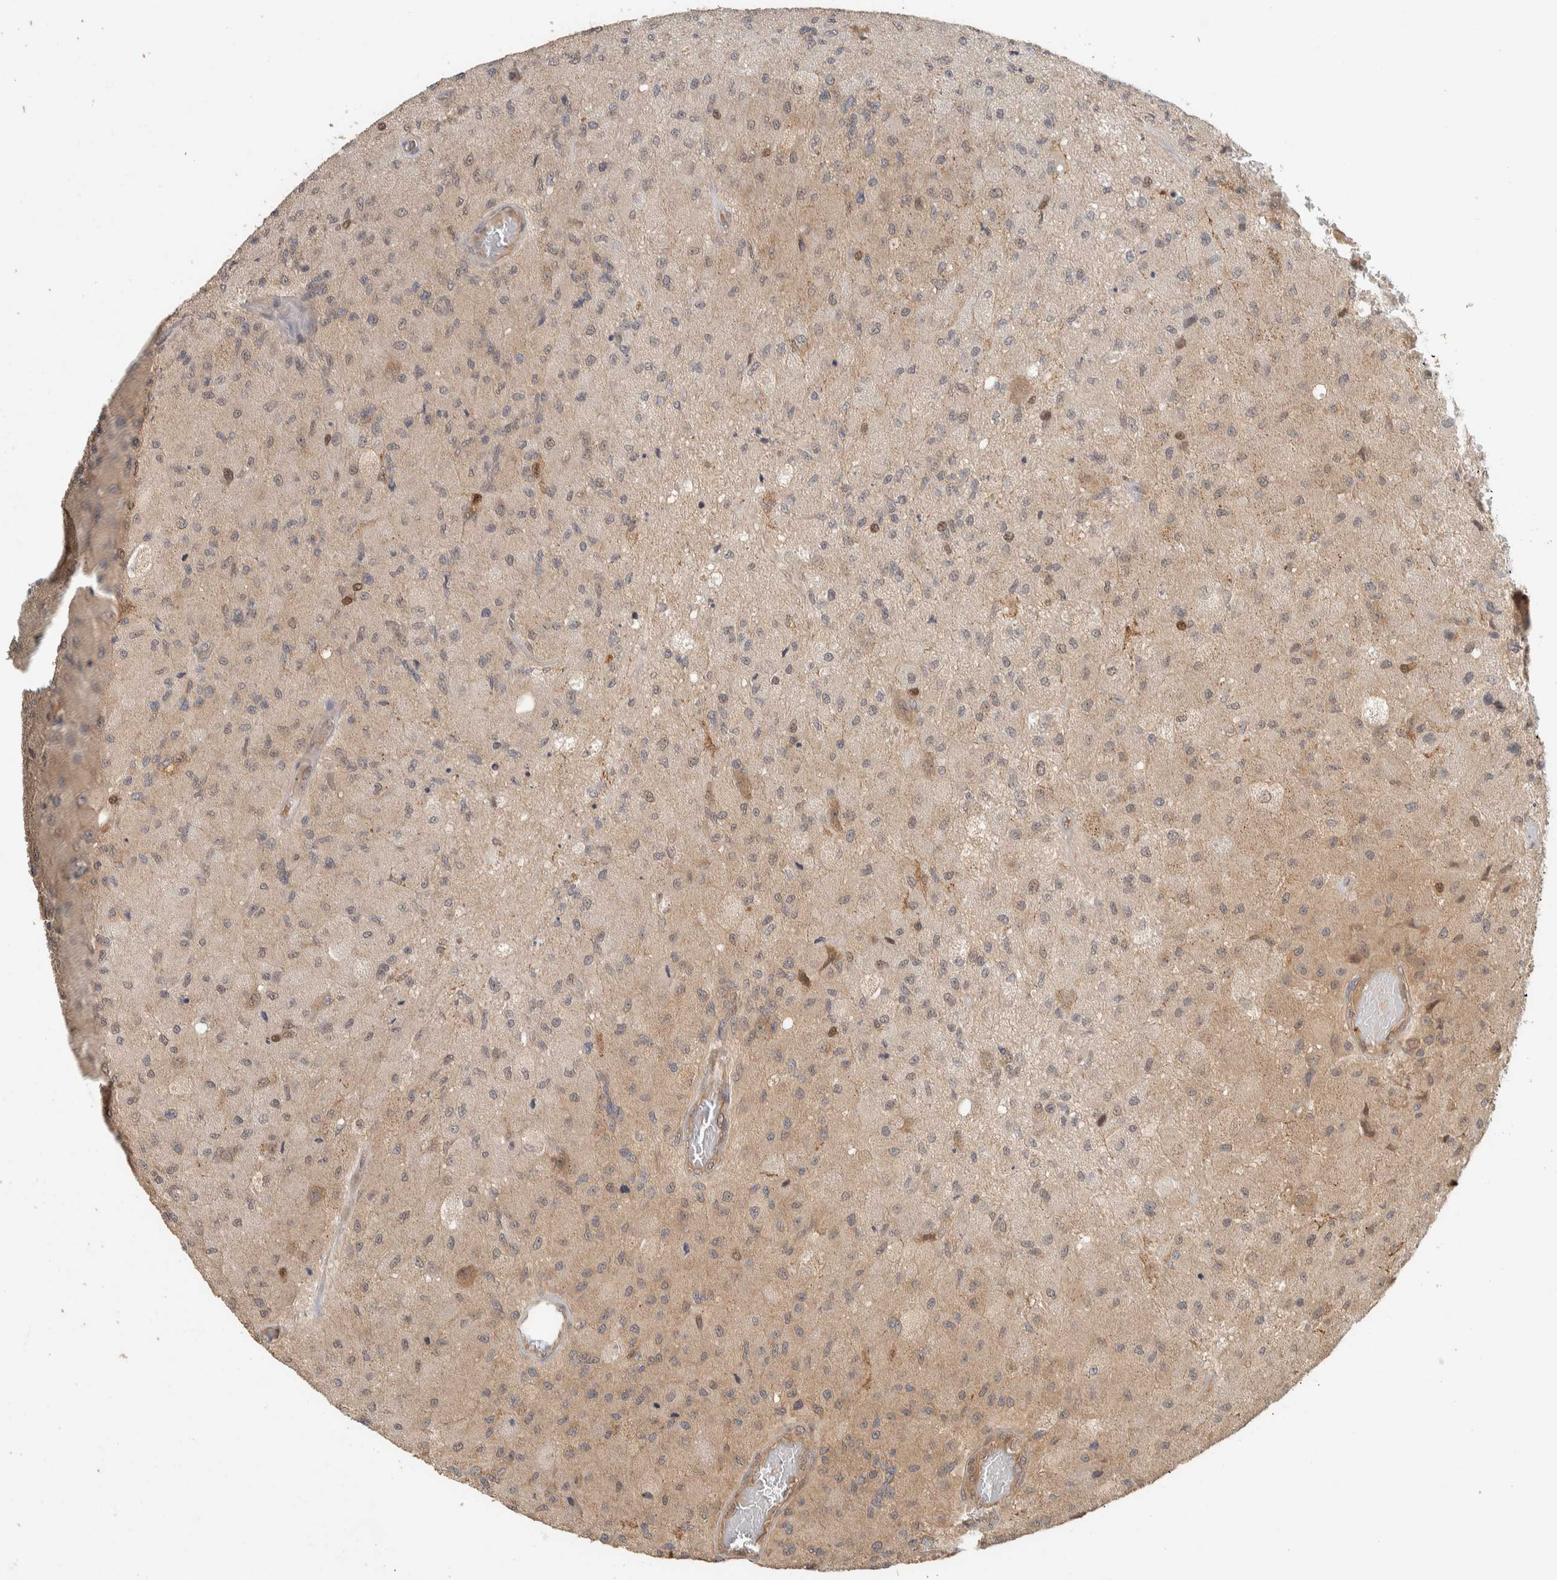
{"staining": {"intensity": "weak", "quantity": "<25%", "location": "nuclear"}, "tissue": "glioma", "cell_type": "Tumor cells", "image_type": "cancer", "snomed": [{"axis": "morphology", "description": "Normal tissue, NOS"}, {"axis": "morphology", "description": "Glioma, malignant, High grade"}, {"axis": "topography", "description": "Cerebral cortex"}], "caption": "IHC photomicrograph of neoplastic tissue: human high-grade glioma (malignant) stained with DAB (3,3'-diaminobenzidine) shows no significant protein expression in tumor cells. Brightfield microscopy of immunohistochemistry stained with DAB (brown) and hematoxylin (blue), captured at high magnification.", "gene": "ADSS2", "patient": {"sex": "male", "age": 77}}